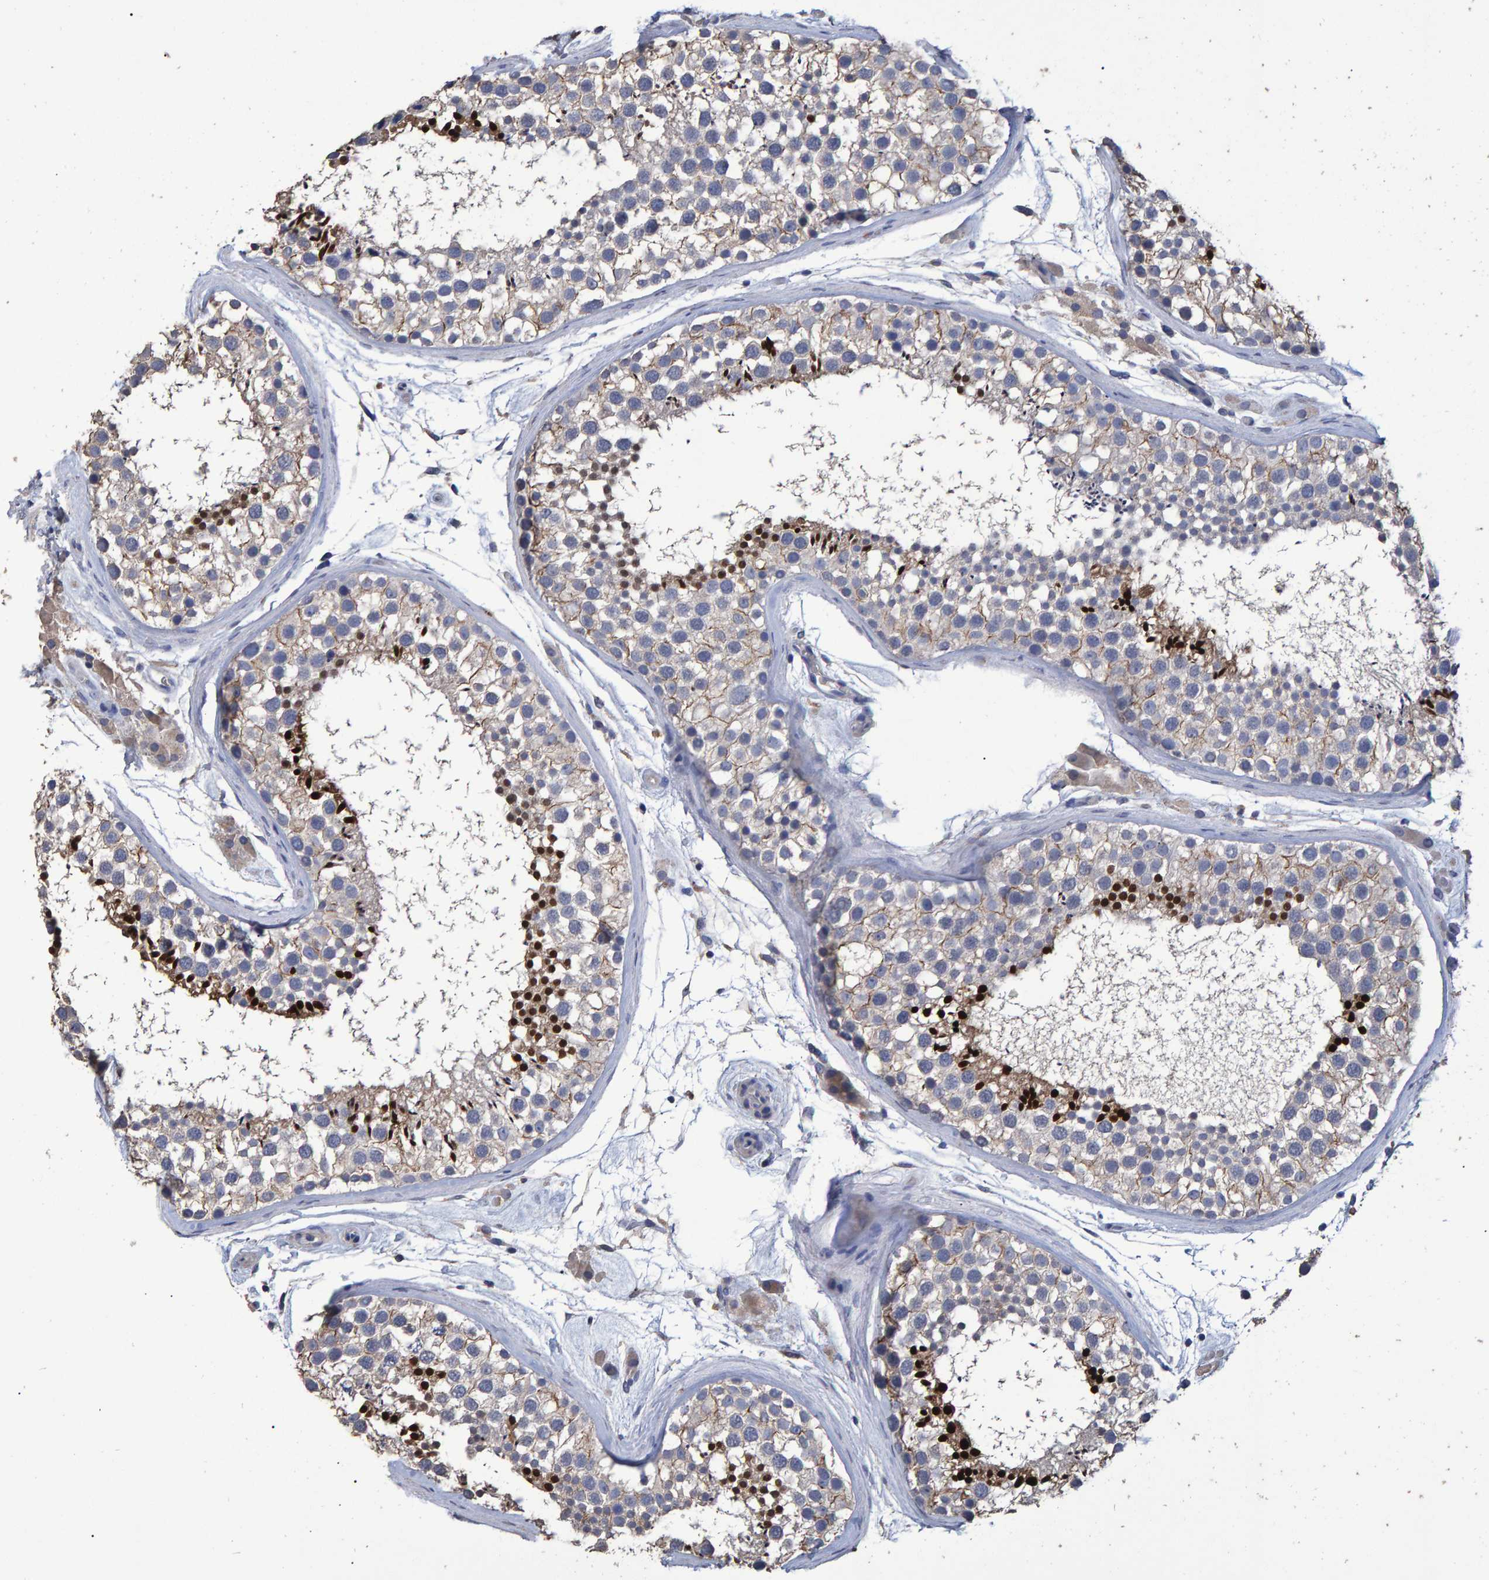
{"staining": {"intensity": "strong", "quantity": "<25%", "location": "nuclear"}, "tissue": "testis", "cell_type": "Cells in seminiferous ducts", "image_type": "normal", "snomed": [{"axis": "morphology", "description": "Normal tissue, NOS"}, {"axis": "topography", "description": "Testis"}], "caption": "This is a micrograph of immunohistochemistry staining of normal testis, which shows strong expression in the nuclear of cells in seminiferous ducts.", "gene": "HEMGN", "patient": {"sex": "male", "age": 46}}